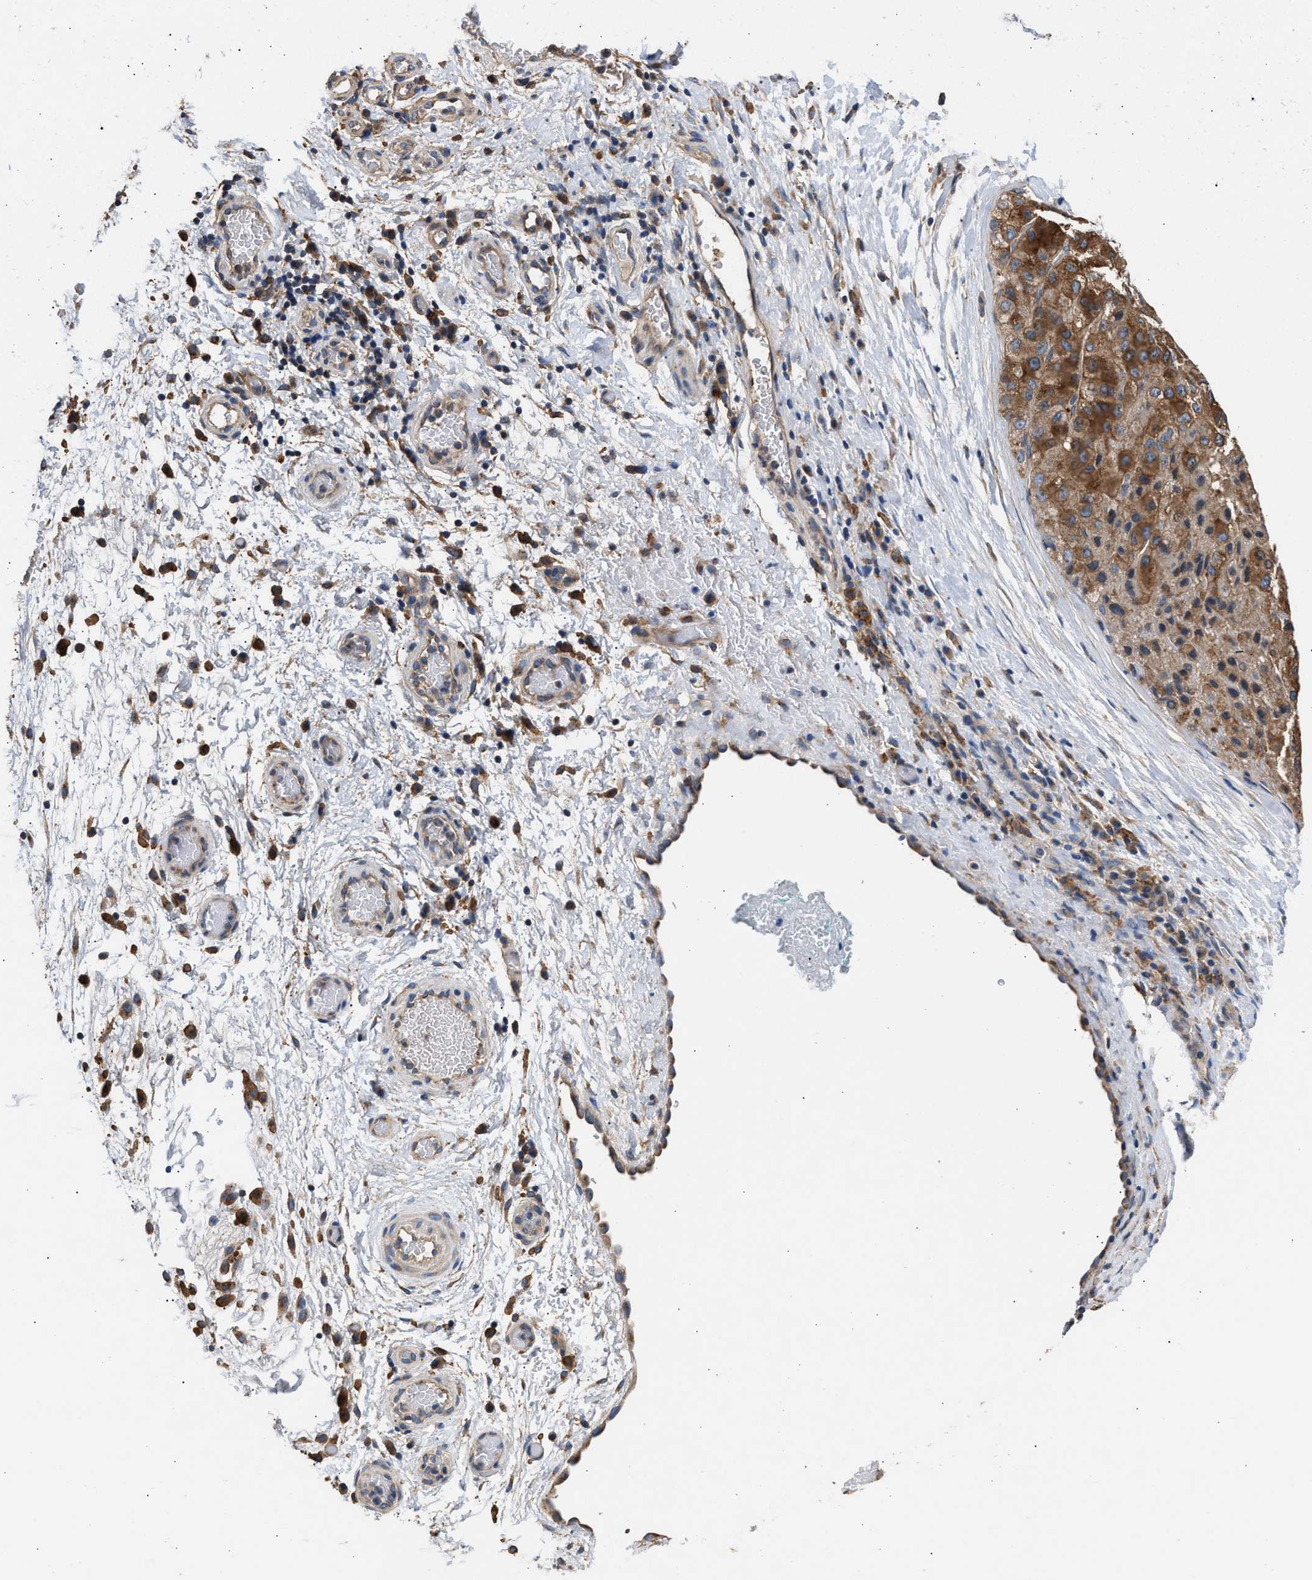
{"staining": {"intensity": "moderate", "quantity": ">75%", "location": "cytoplasmic/membranous"}, "tissue": "liver cancer", "cell_type": "Tumor cells", "image_type": "cancer", "snomed": [{"axis": "morphology", "description": "Carcinoma, Hepatocellular, NOS"}, {"axis": "topography", "description": "Liver"}], "caption": "DAB immunohistochemical staining of liver cancer demonstrates moderate cytoplasmic/membranous protein expression in about >75% of tumor cells. (DAB (3,3'-diaminobenzidine) IHC, brown staining for protein, blue staining for nuclei).", "gene": "KLB", "patient": {"sex": "male", "age": 80}}